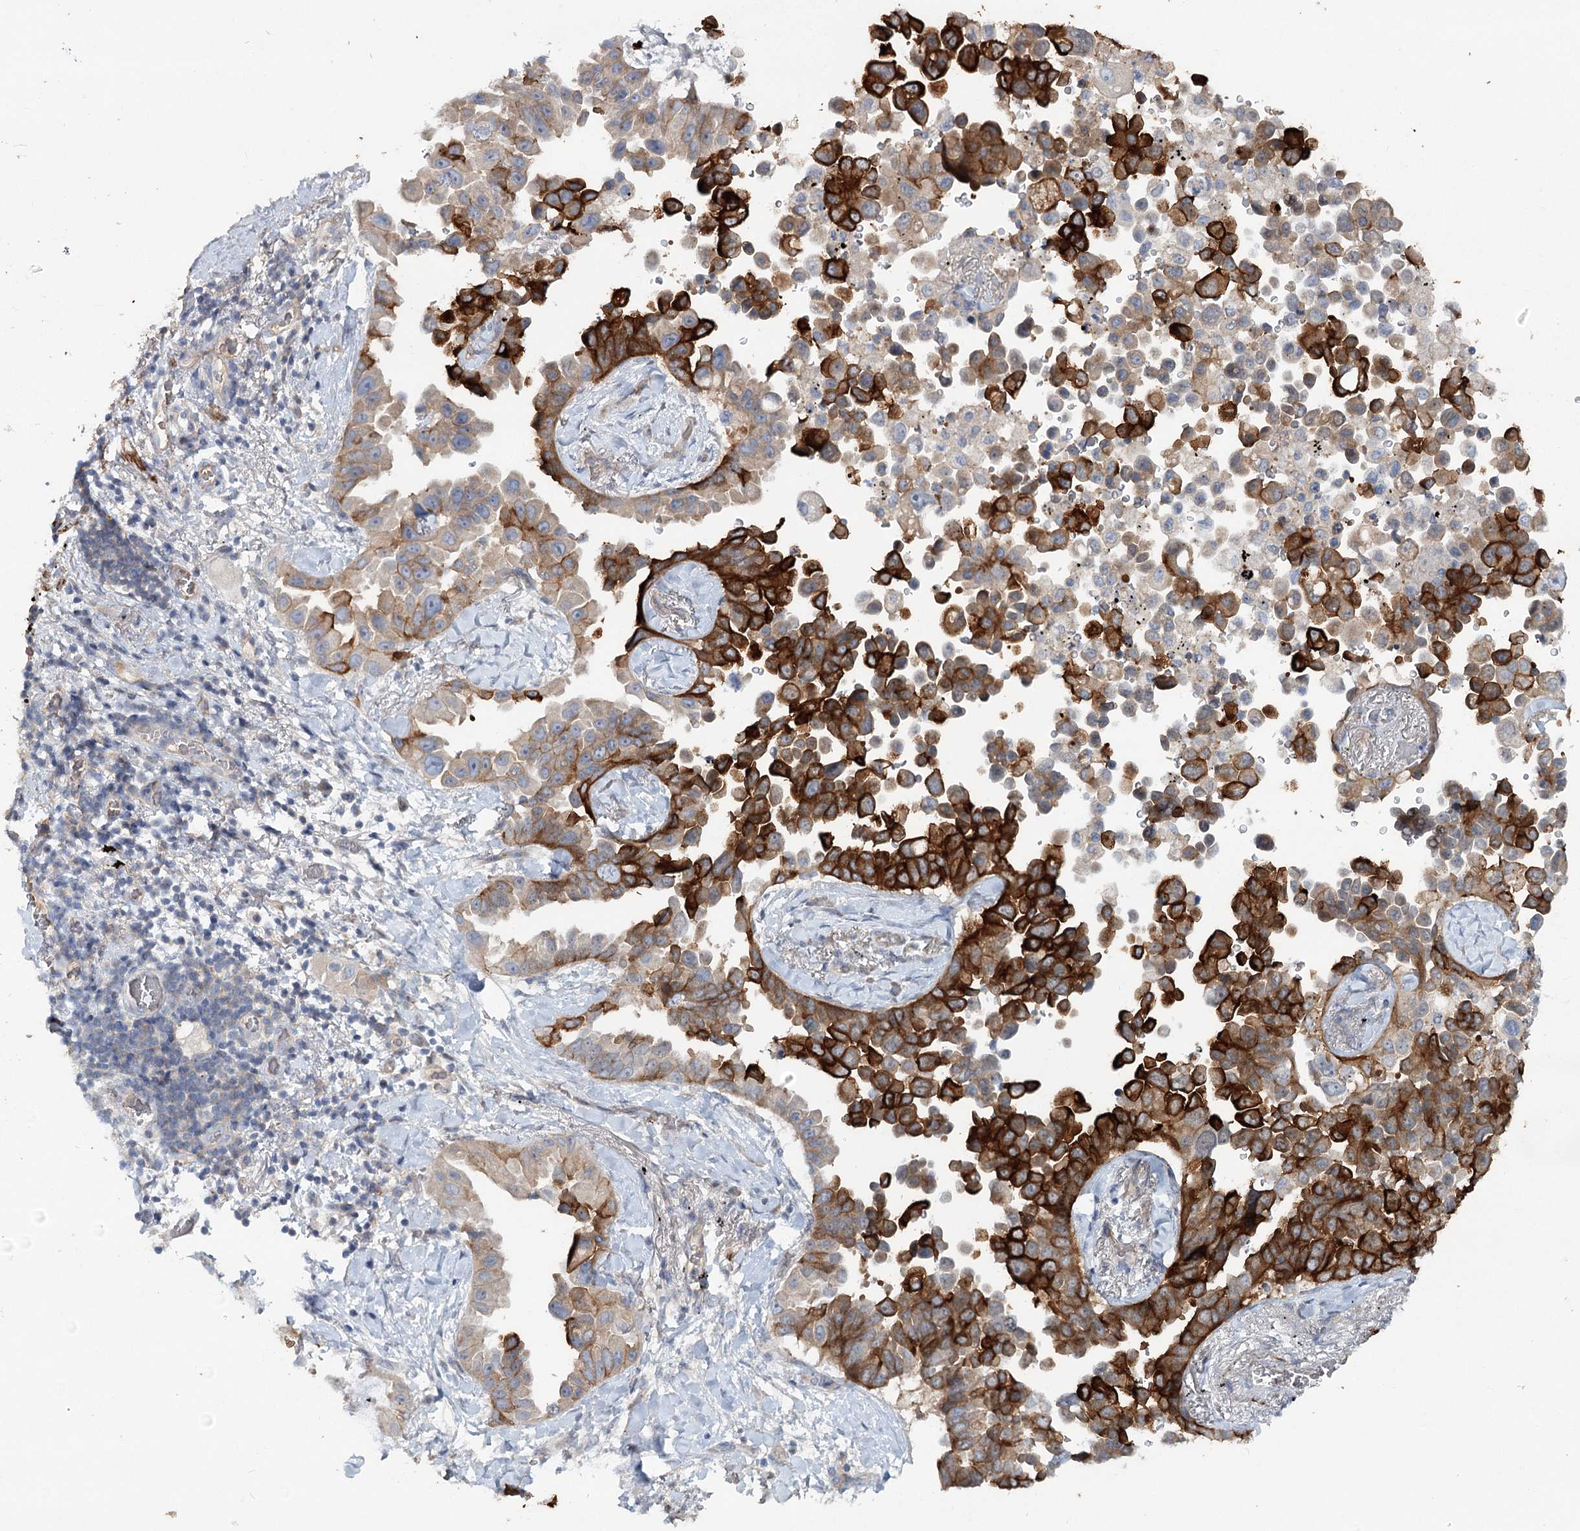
{"staining": {"intensity": "strong", "quantity": "25%-75%", "location": "cytoplasmic/membranous"}, "tissue": "lung cancer", "cell_type": "Tumor cells", "image_type": "cancer", "snomed": [{"axis": "morphology", "description": "Adenocarcinoma, NOS"}, {"axis": "topography", "description": "Lung"}], "caption": "Protein staining of lung adenocarcinoma tissue demonstrates strong cytoplasmic/membranous positivity in about 25%-75% of tumor cells. The protein is stained brown, and the nuclei are stained in blue (DAB IHC with brightfield microscopy, high magnification).", "gene": "MAP3K13", "patient": {"sex": "female", "age": 67}}